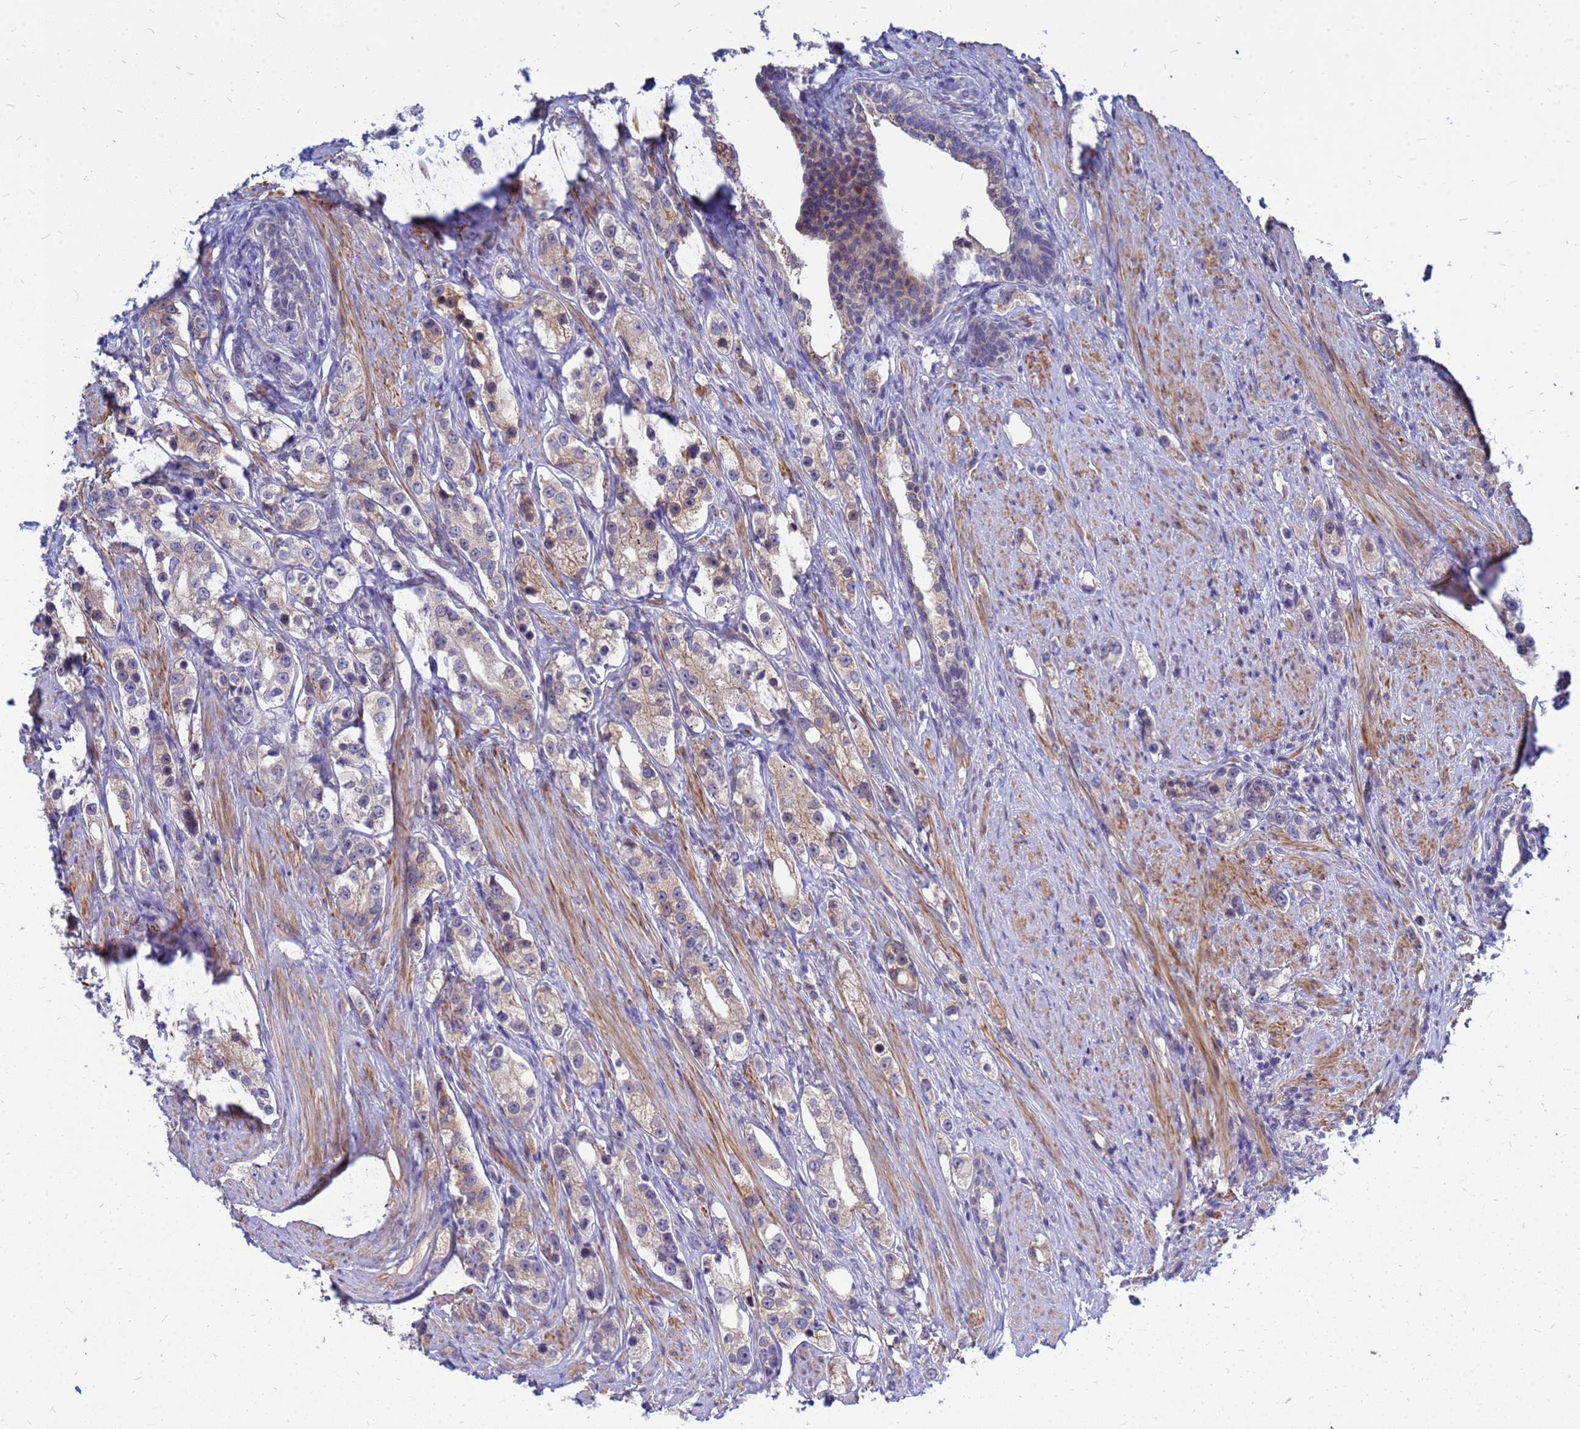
{"staining": {"intensity": "moderate", "quantity": "25%-75%", "location": "nuclear"}, "tissue": "prostate cancer", "cell_type": "Tumor cells", "image_type": "cancer", "snomed": [{"axis": "morphology", "description": "Adenocarcinoma, High grade"}, {"axis": "topography", "description": "Prostate"}], "caption": "Prostate cancer (adenocarcinoma (high-grade)) stained with DAB (3,3'-diaminobenzidine) IHC exhibits medium levels of moderate nuclear expression in approximately 25%-75% of tumor cells.", "gene": "SRGAP3", "patient": {"sex": "male", "age": 63}}